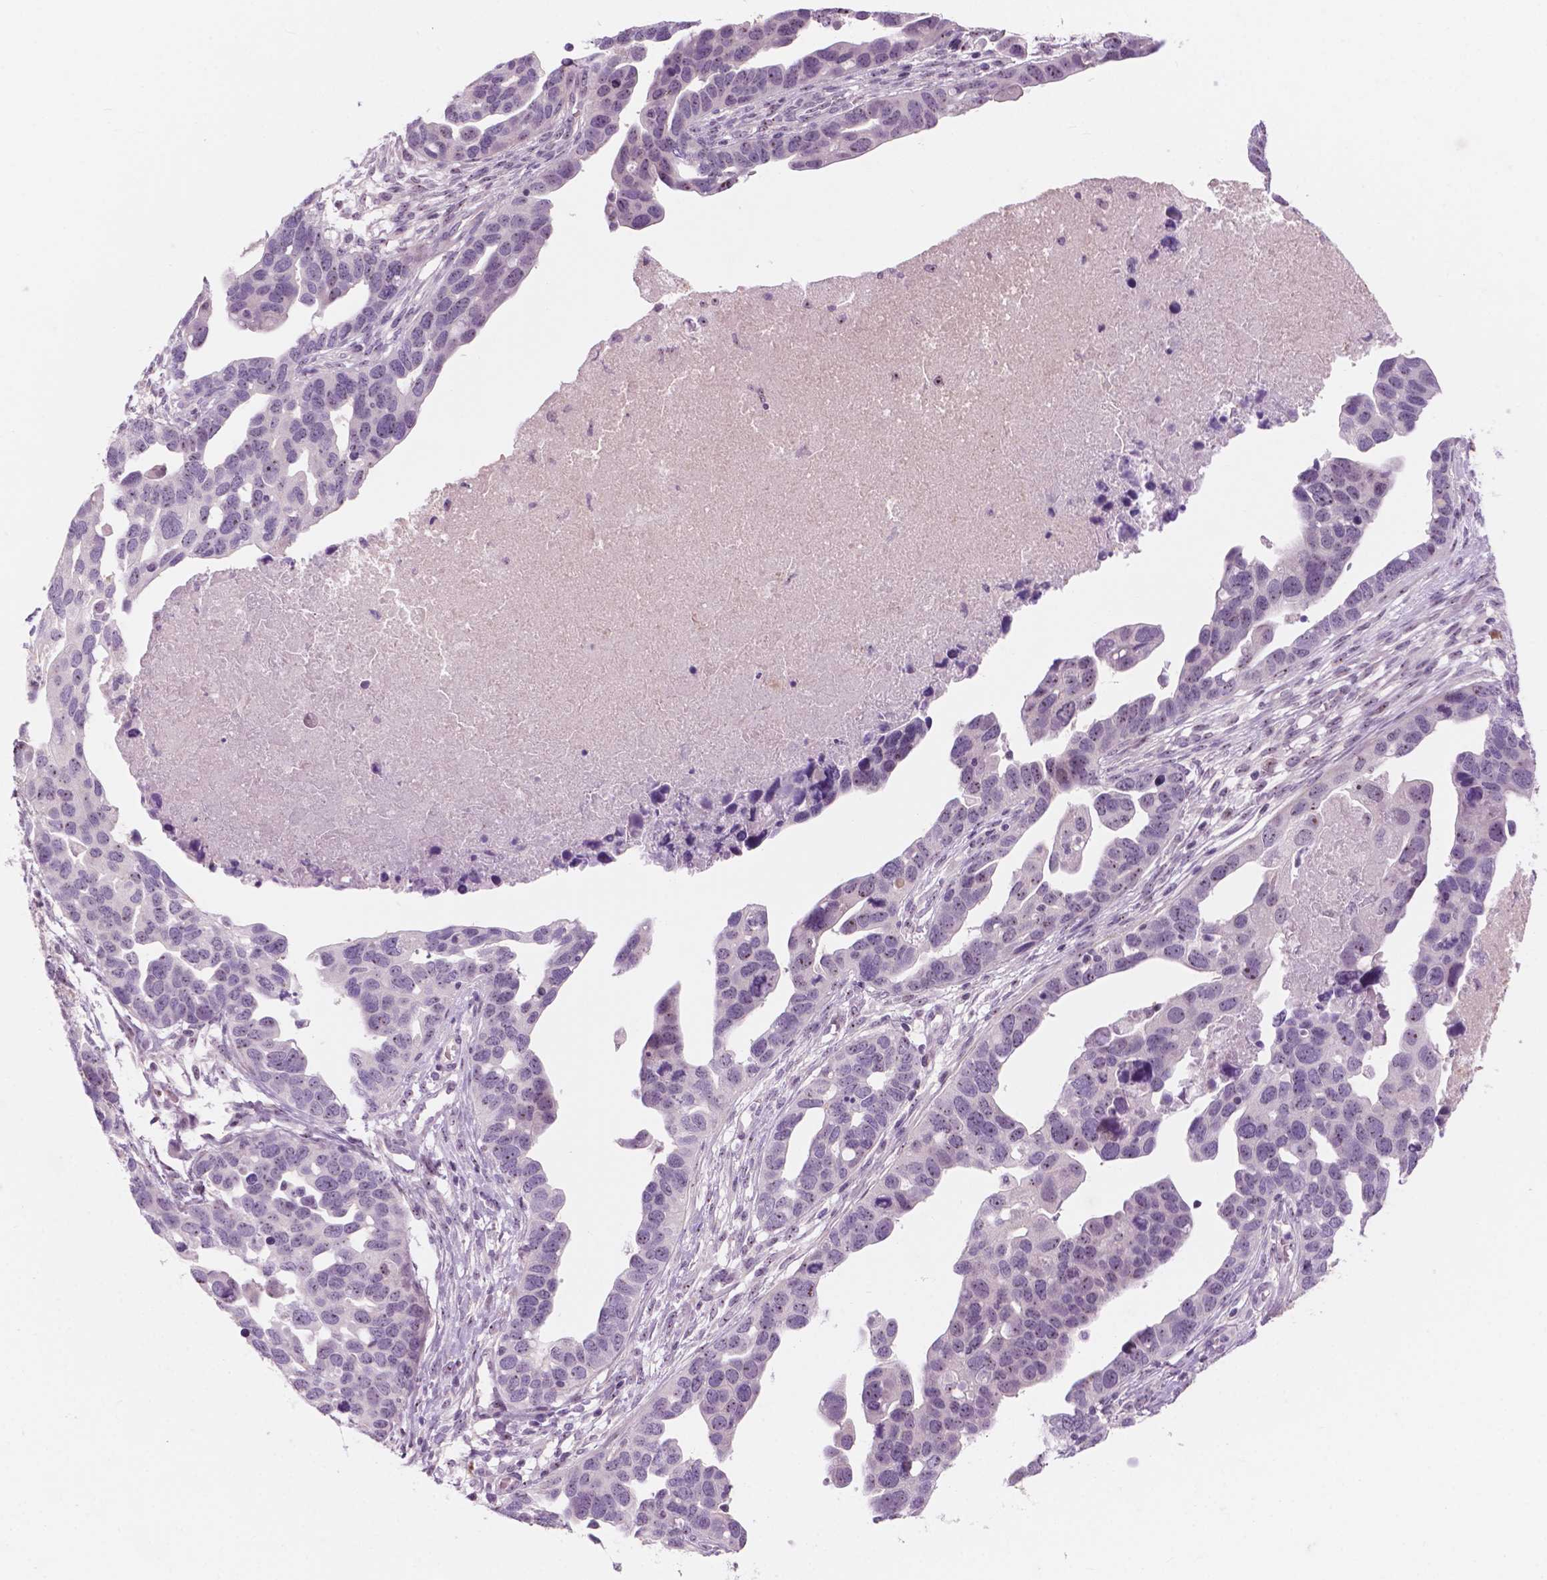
{"staining": {"intensity": "negative", "quantity": "none", "location": "none"}, "tissue": "ovarian cancer", "cell_type": "Tumor cells", "image_type": "cancer", "snomed": [{"axis": "morphology", "description": "Cystadenocarcinoma, serous, NOS"}, {"axis": "topography", "description": "Ovary"}], "caption": "Ovarian serous cystadenocarcinoma stained for a protein using IHC exhibits no staining tumor cells.", "gene": "ZNF853", "patient": {"sex": "female", "age": 54}}